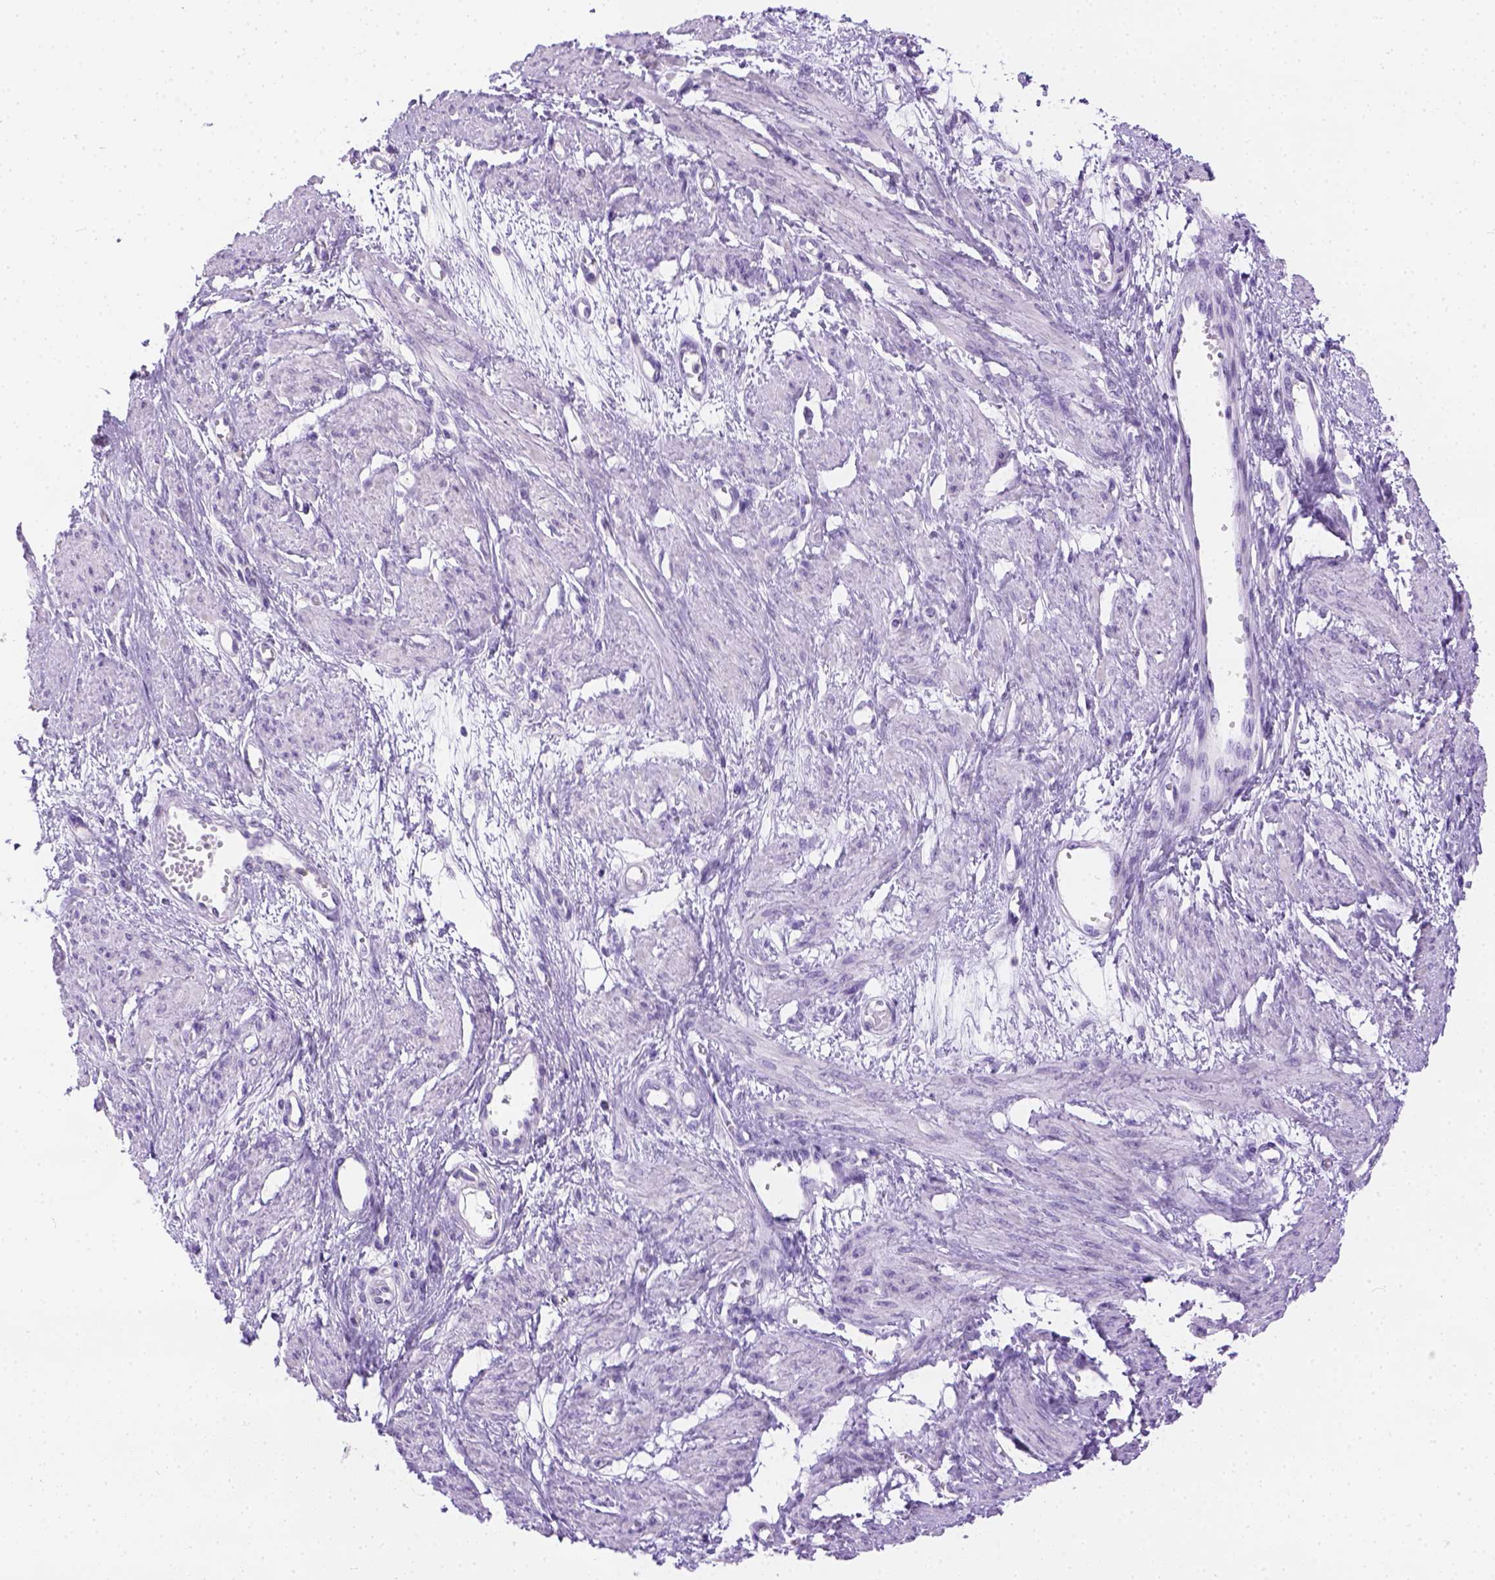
{"staining": {"intensity": "negative", "quantity": "none", "location": "none"}, "tissue": "smooth muscle", "cell_type": "Smooth muscle cells", "image_type": "normal", "snomed": [{"axis": "morphology", "description": "Normal tissue, NOS"}, {"axis": "topography", "description": "Smooth muscle"}, {"axis": "topography", "description": "Uterus"}], "caption": "A micrograph of smooth muscle stained for a protein reveals no brown staining in smooth muscle cells.", "gene": "TMEM38A", "patient": {"sex": "female", "age": 39}}